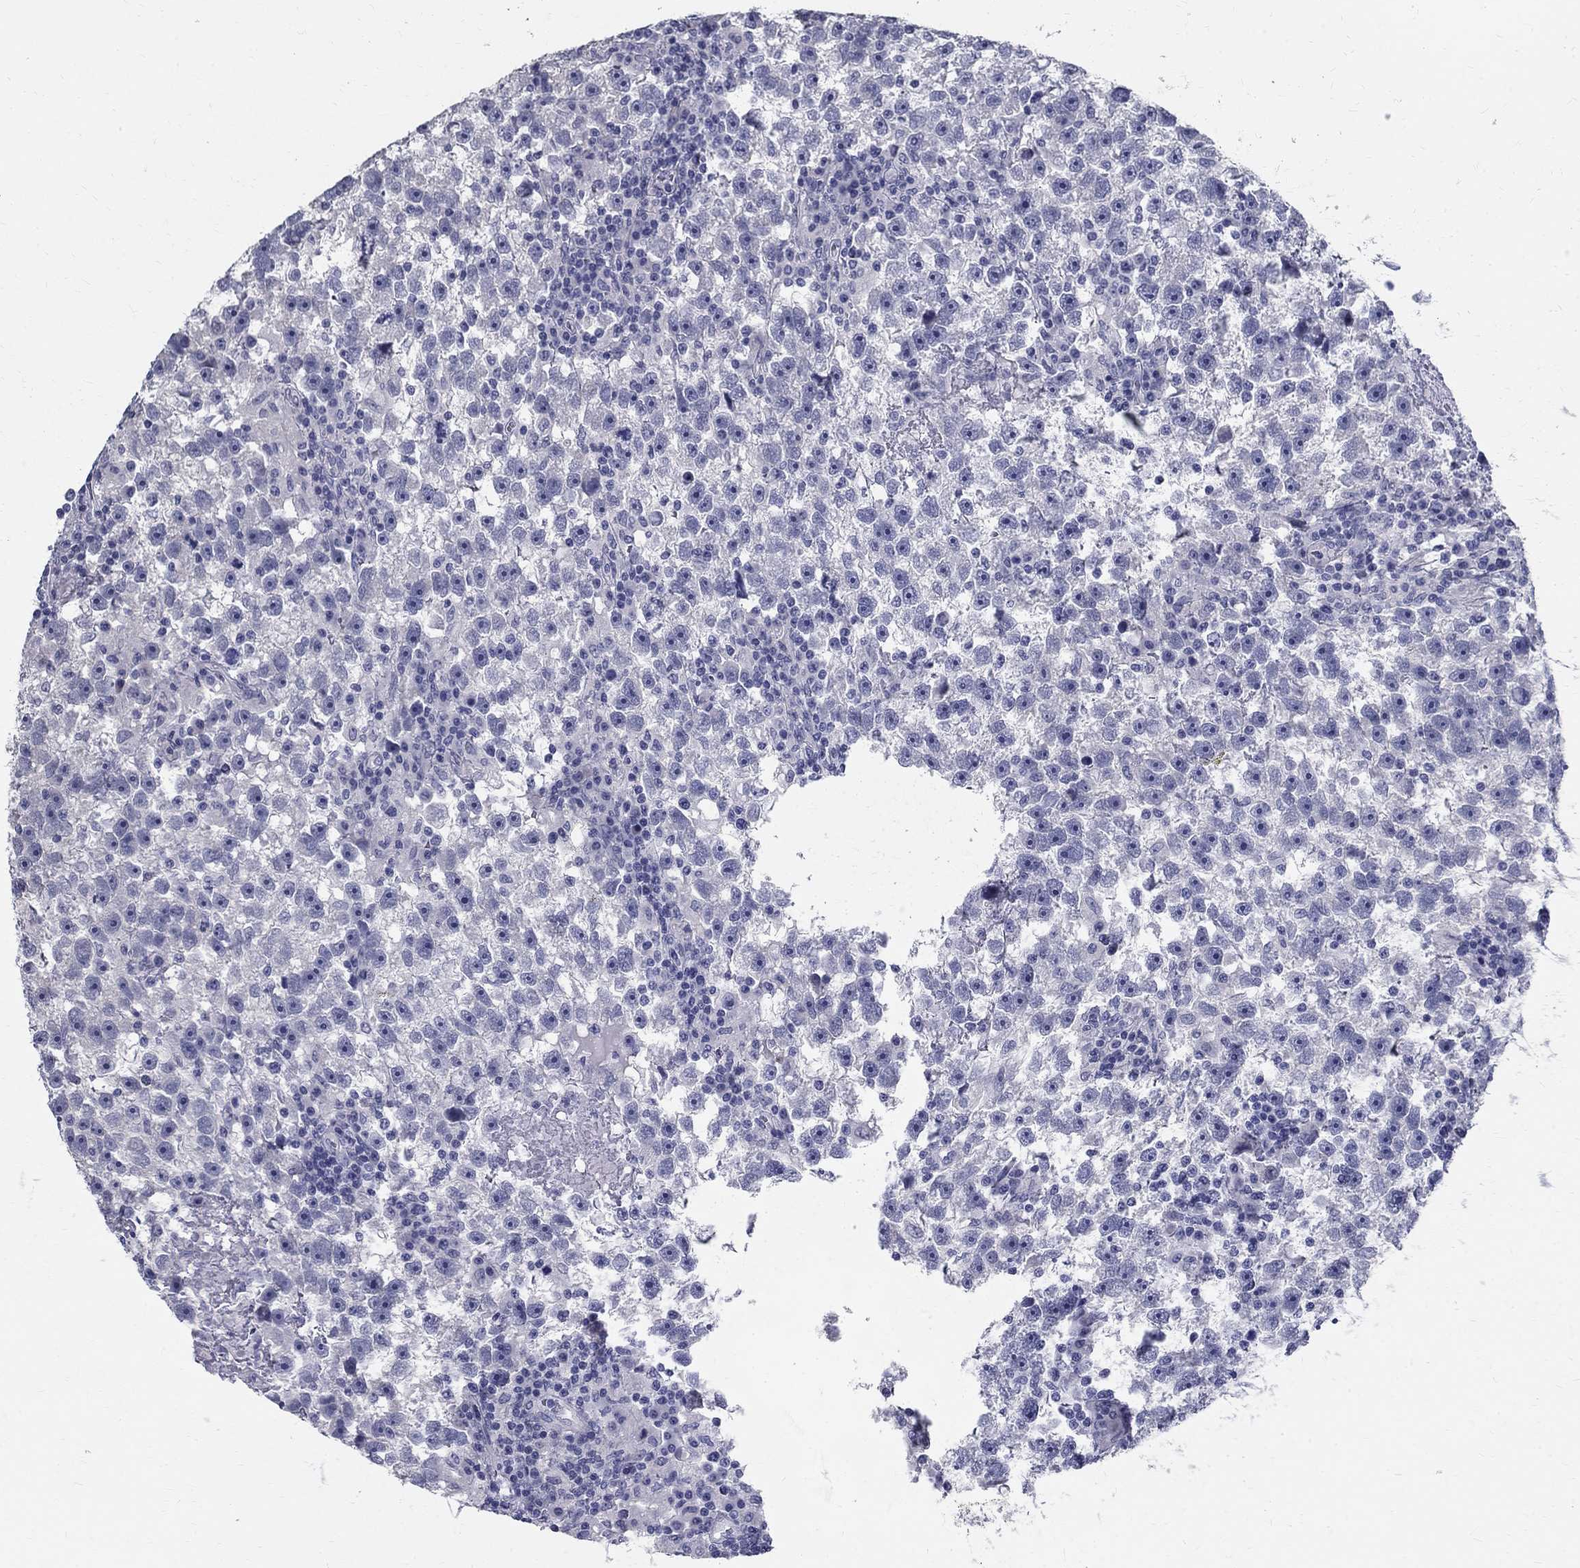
{"staining": {"intensity": "negative", "quantity": "none", "location": "none"}, "tissue": "testis cancer", "cell_type": "Tumor cells", "image_type": "cancer", "snomed": [{"axis": "morphology", "description": "Seminoma, NOS"}, {"axis": "topography", "description": "Testis"}], "caption": "Immunohistochemical staining of testis cancer displays no significant expression in tumor cells.", "gene": "TGM4", "patient": {"sex": "male", "age": 47}}